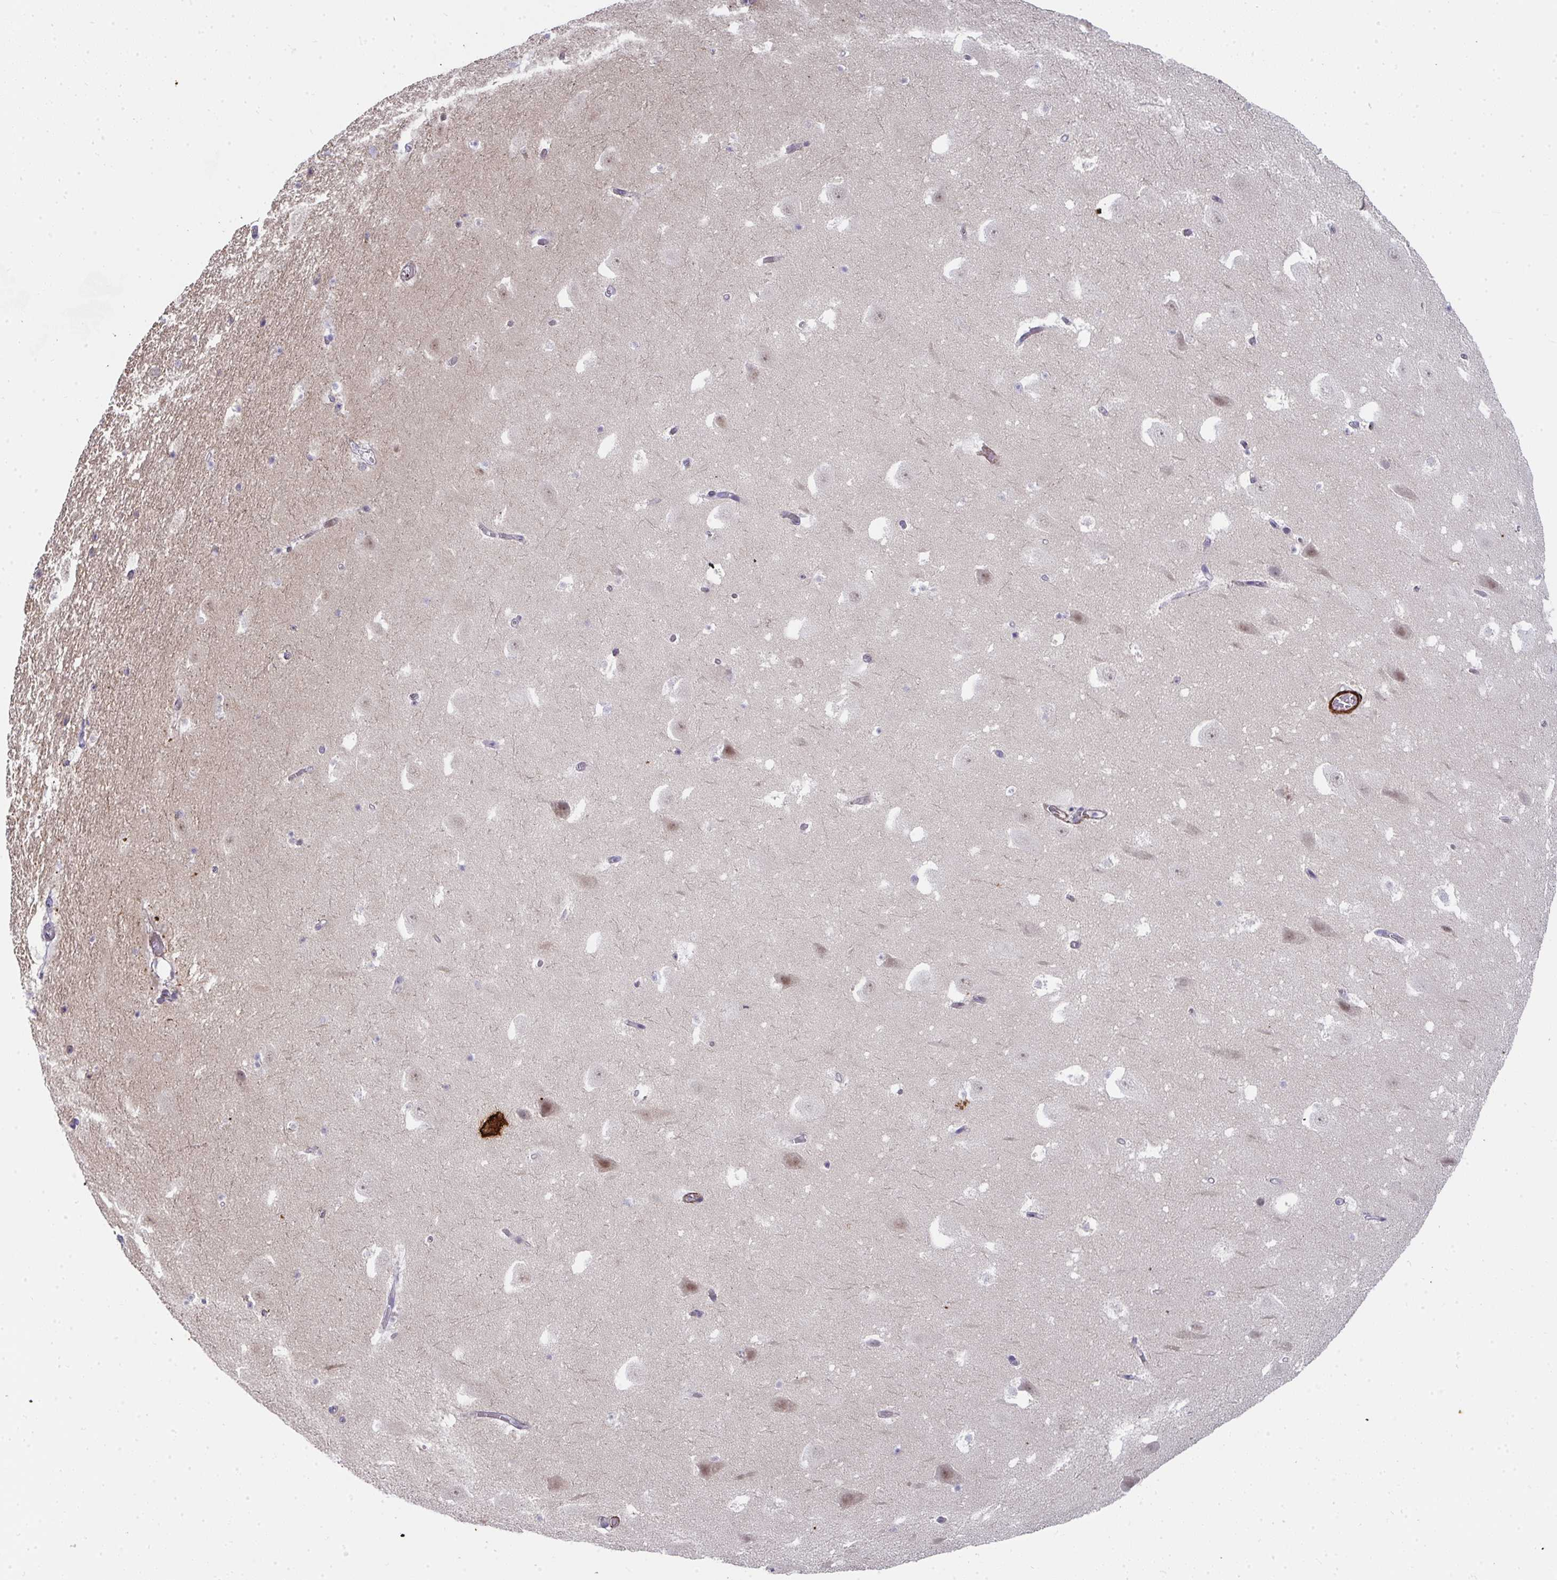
{"staining": {"intensity": "negative", "quantity": "none", "location": "none"}, "tissue": "hippocampus", "cell_type": "Glial cells", "image_type": "normal", "snomed": [{"axis": "morphology", "description": "Normal tissue, NOS"}, {"axis": "topography", "description": "Hippocampus"}], "caption": "DAB immunohistochemical staining of unremarkable human hippocampus shows no significant staining in glial cells. (DAB (3,3'-diaminobenzidine) IHC, high magnification).", "gene": "GINS2", "patient": {"sex": "female", "age": 42}}